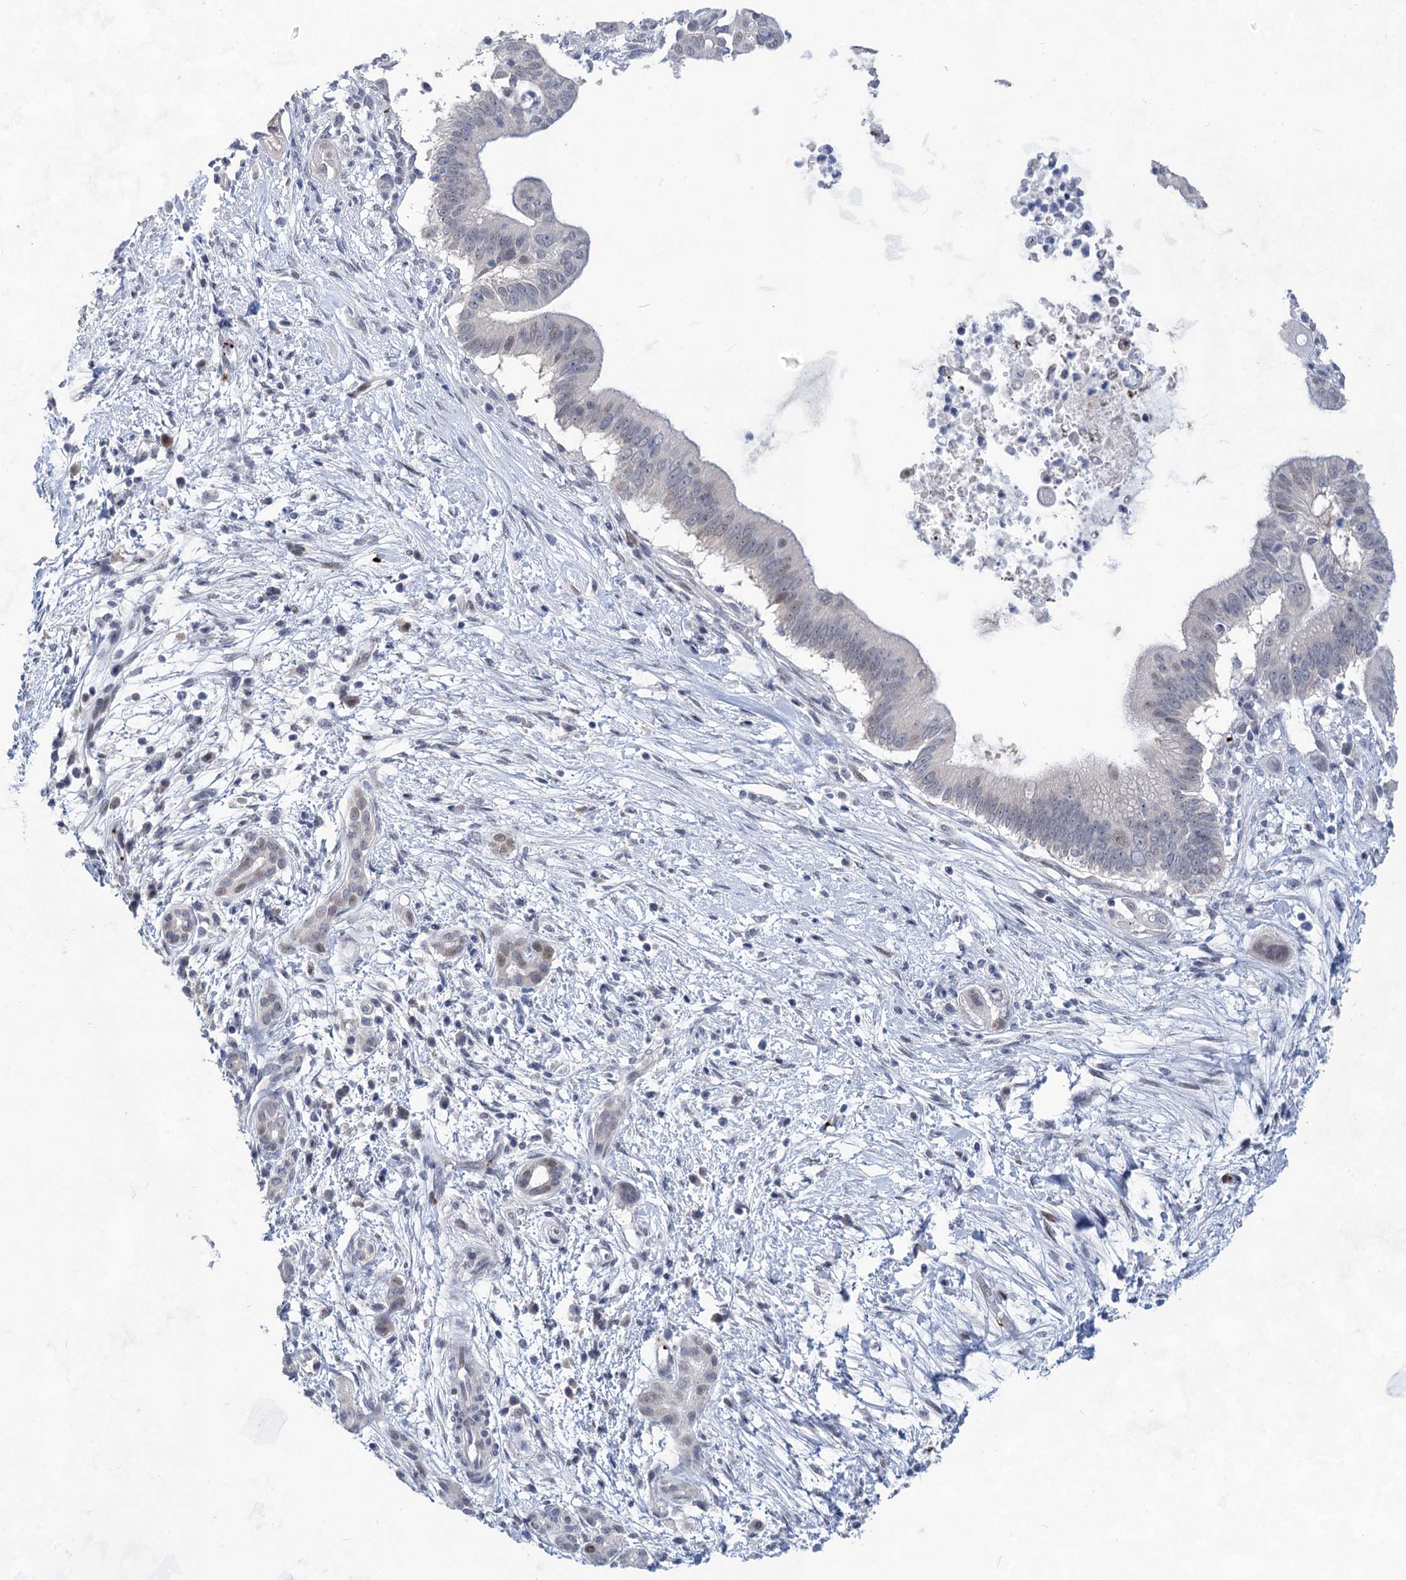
{"staining": {"intensity": "negative", "quantity": "none", "location": "none"}, "tissue": "pancreatic cancer", "cell_type": "Tumor cells", "image_type": "cancer", "snomed": [{"axis": "morphology", "description": "Adenocarcinoma, NOS"}, {"axis": "topography", "description": "Pancreas"}], "caption": "DAB (3,3'-diaminobenzidine) immunohistochemical staining of pancreatic adenocarcinoma demonstrates no significant positivity in tumor cells. (DAB (3,3'-diaminobenzidine) immunohistochemistry visualized using brightfield microscopy, high magnification).", "gene": "MON2", "patient": {"sex": "male", "age": 68}}